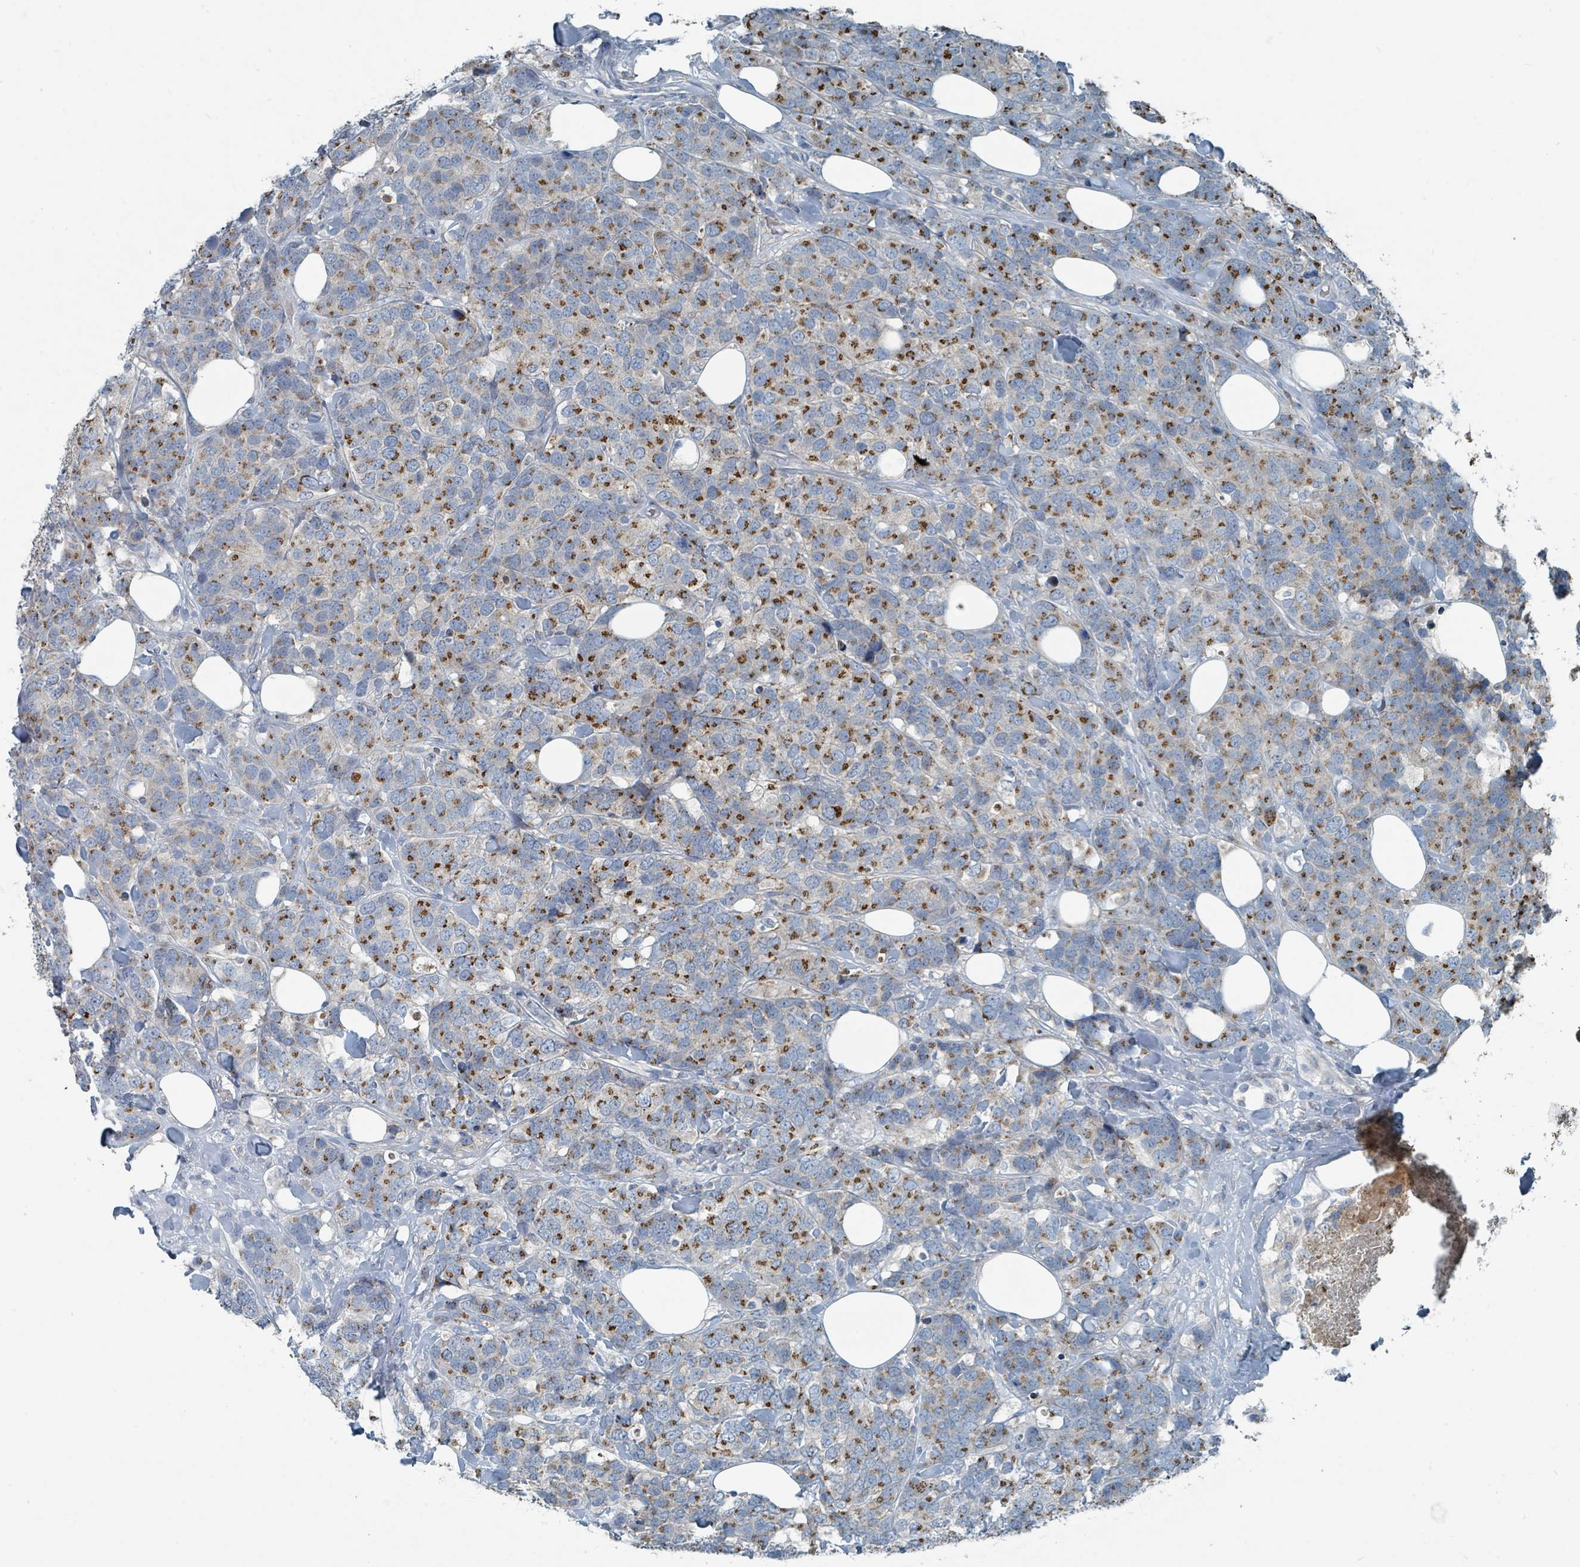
{"staining": {"intensity": "strong", "quantity": ">75%", "location": "cytoplasmic/membranous"}, "tissue": "breast cancer", "cell_type": "Tumor cells", "image_type": "cancer", "snomed": [{"axis": "morphology", "description": "Lobular carcinoma"}, {"axis": "topography", "description": "Breast"}], "caption": "DAB immunohistochemical staining of human breast lobular carcinoma demonstrates strong cytoplasmic/membranous protein positivity in about >75% of tumor cells.", "gene": "RASA4", "patient": {"sex": "female", "age": 59}}